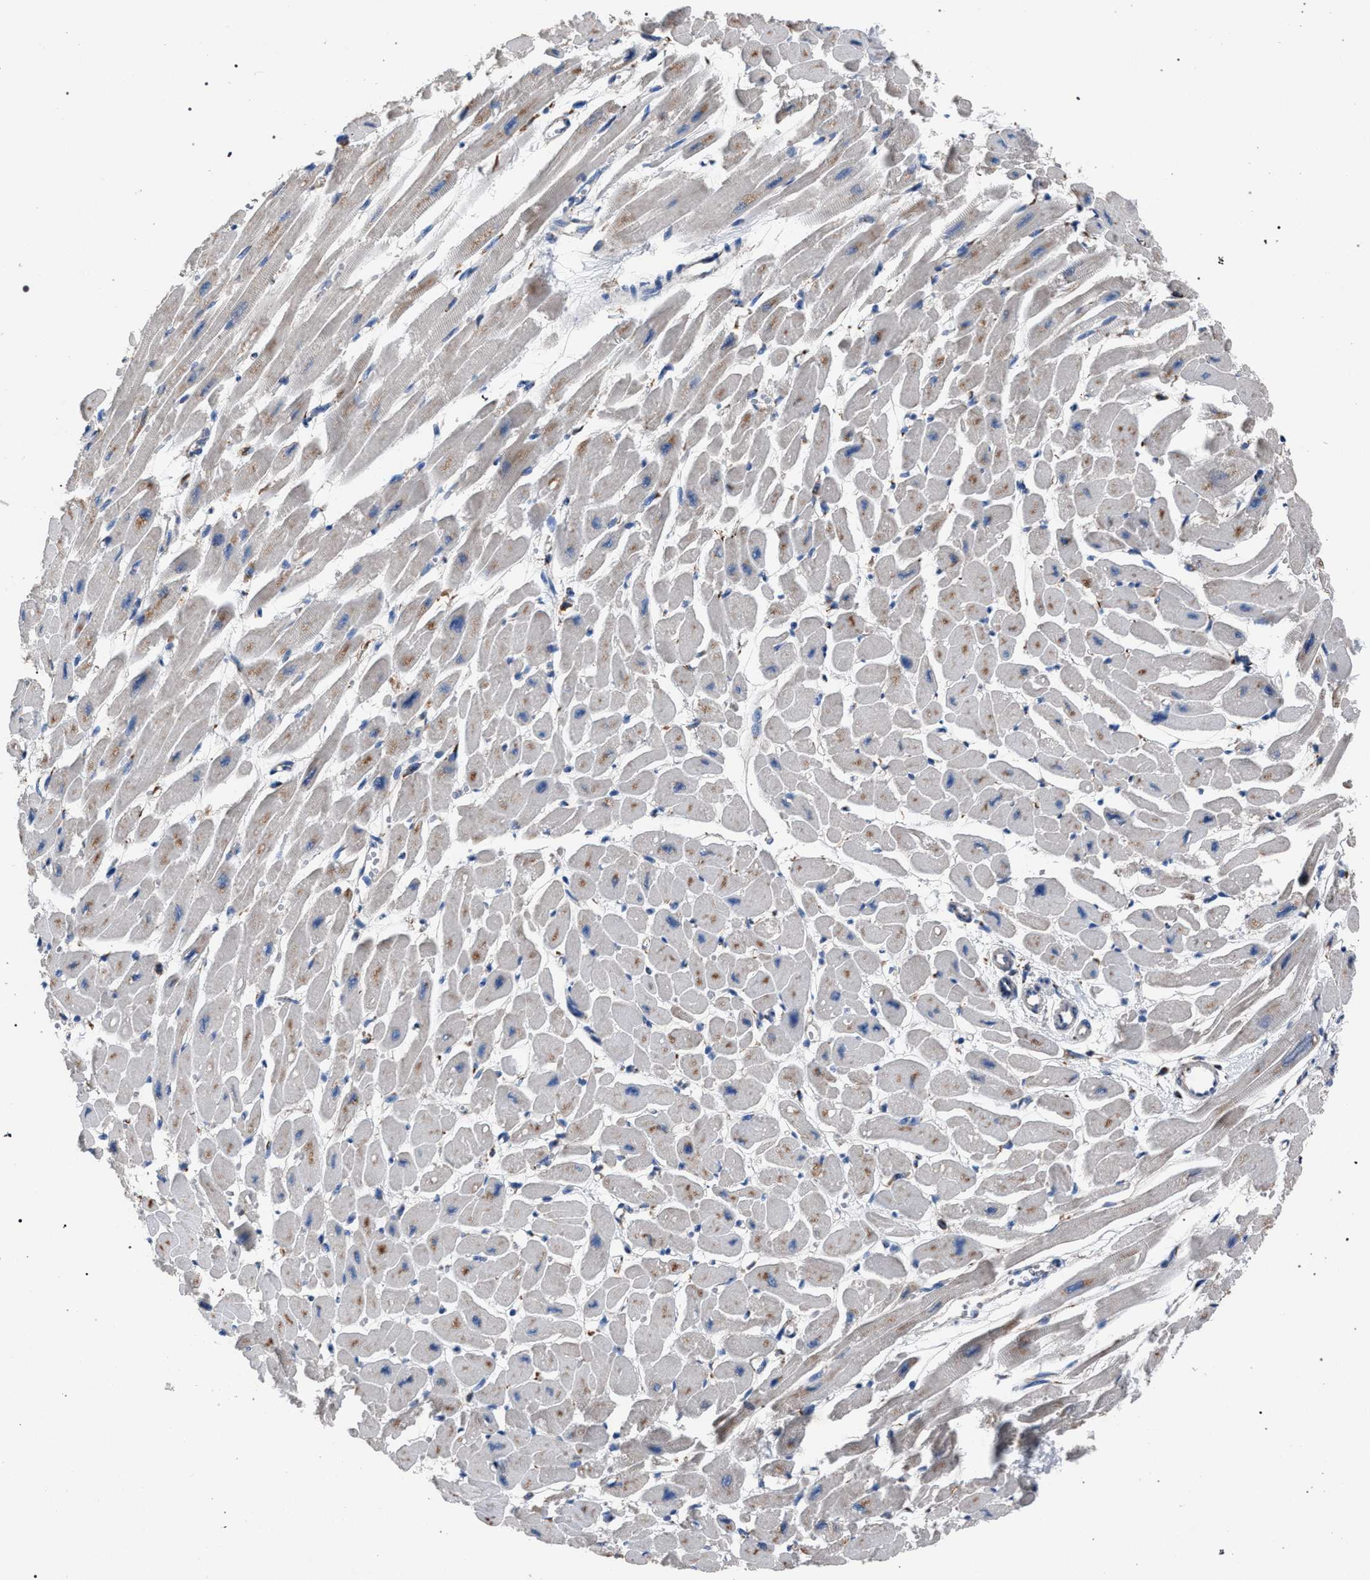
{"staining": {"intensity": "weak", "quantity": "<25%", "location": "cytoplasmic/membranous"}, "tissue": "heart muscle", "cell_type": "Cardiomyocytes", "image_type": "normal", "snomed": [{"axis": "morphology", "description": "Normal tissue, NOS"}, {"axis": "topography", "description": "Heart"}], "caption": "This is an immunohistochemistry (IHC) micrograph of normal heart muscle. There is no expression in cardiomyocytes.", "gene": "ATP6V0A1", "patient": {"sex": "female", "age": 54}}